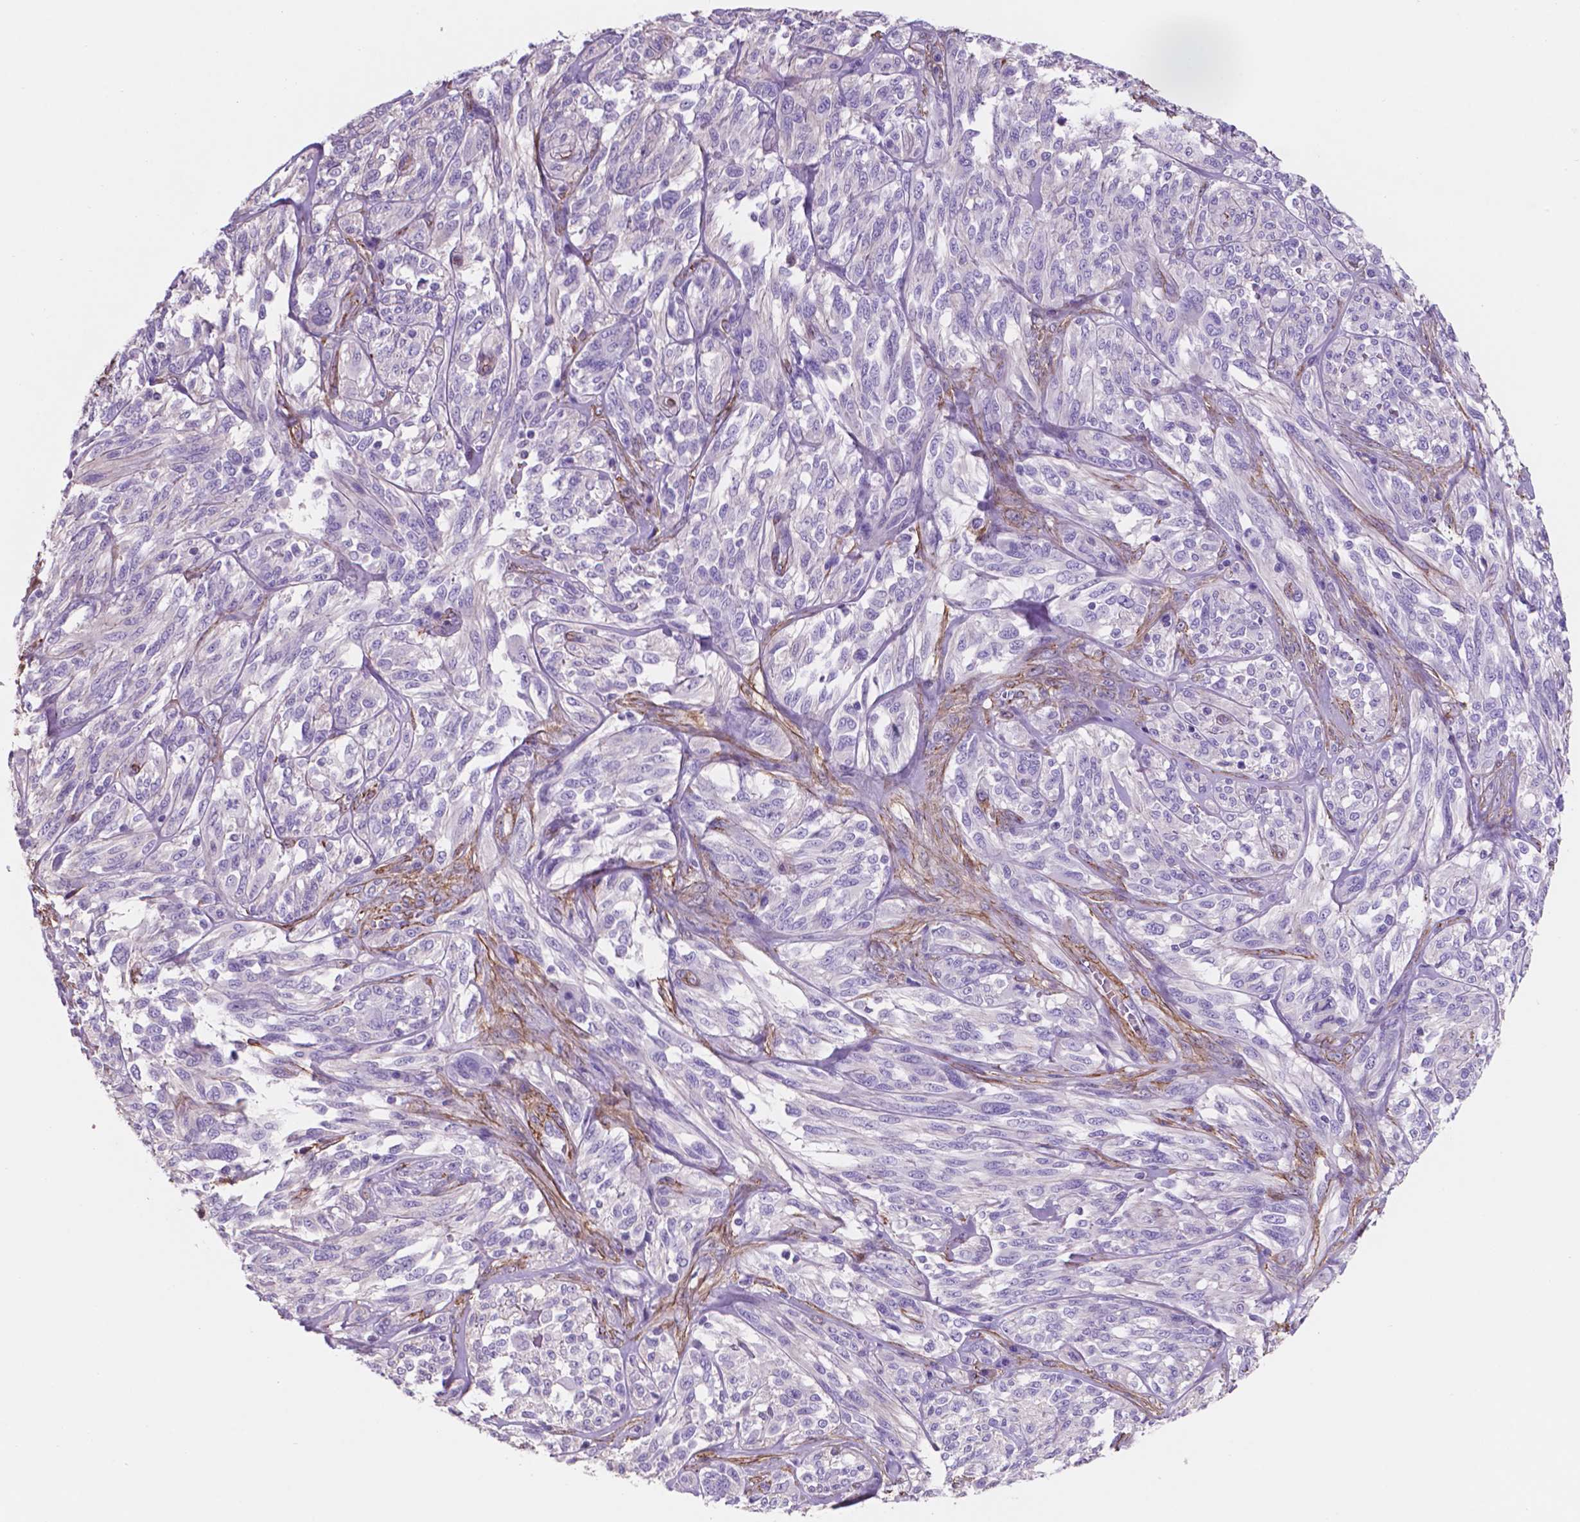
{"staining": {"intensity": "negative", "quantity": "none", "location": "none"}, "tissue": "melanoma", "cell_type": "Tumor cells", "image_type": "cancer", "snomed": [{"axis": "morphology", "description": "Malignant melanoma, NOS"}, {"axis": "topography", "description": "Skin"}], "caption": "Tumor cells show no significant positivity in melanoma.", "gene": "TOR2A", "patient": {"sex": "female", "age": 91}}